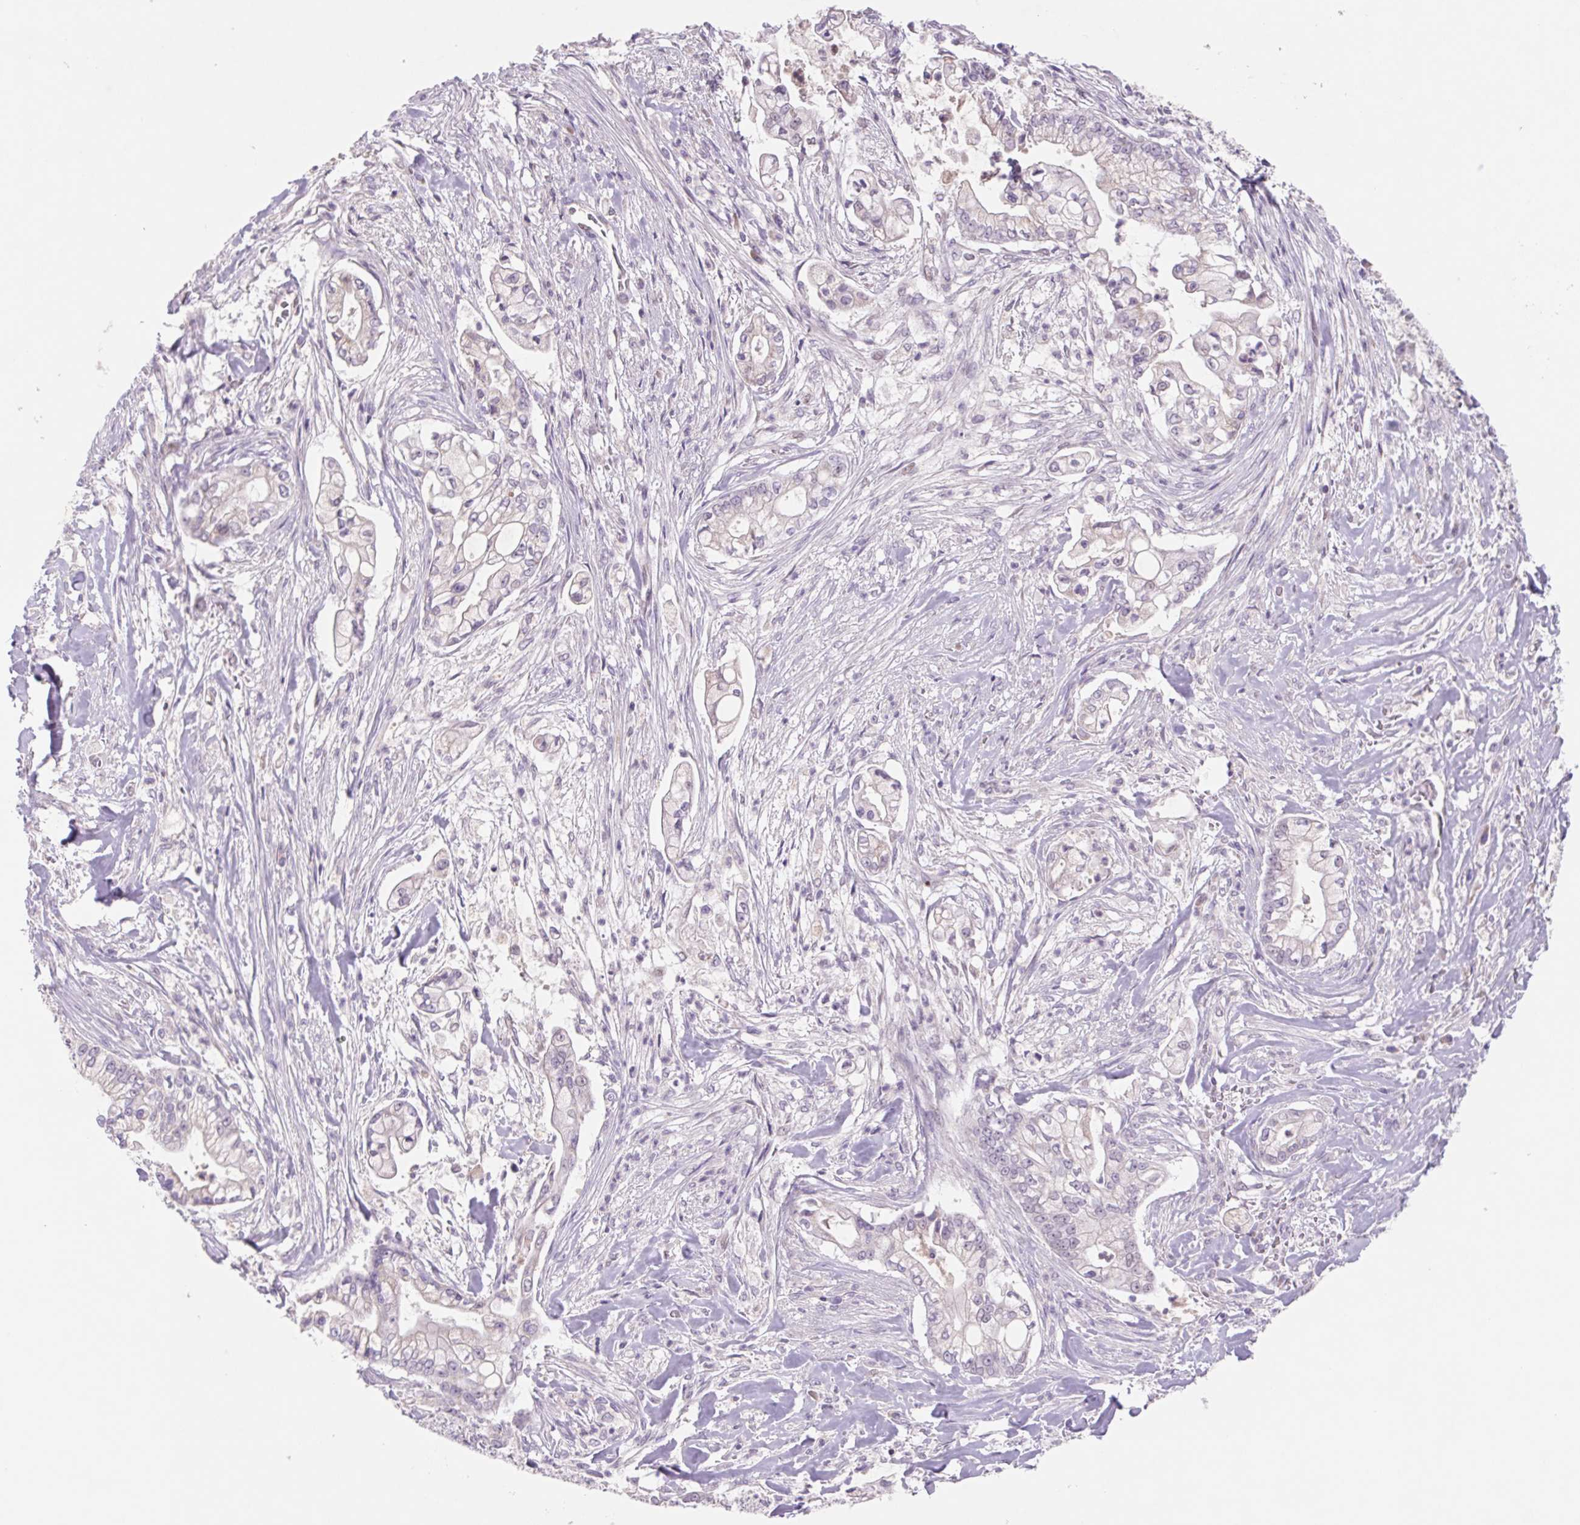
{"staining": {"intensity": "negative", "quantity": "none", "location": "none"}, "tissue": "pancreatic cancer", "cell_type": "Tumor cells", "image_type": "cancer", "snomed": [{"axis": "morphology", "description": "Adenocarcinoma, NOS"}, {"axis": "topography", "description": "Pancreas"}], "caption": "High magnification brightfield microscopy of pancreatic adenocarcinoma stained with DAB (brown) and counterstained with hematoxylin (blue): tumor cells show no significant positivity. The staining was performed using DAB to visualize the protein expression in brown, while the nuclei were stained in blue with hematoxylin (Magnification: 20x).", "gene": "DPPA5", "patient": {"sex": "female", "age": 69}}